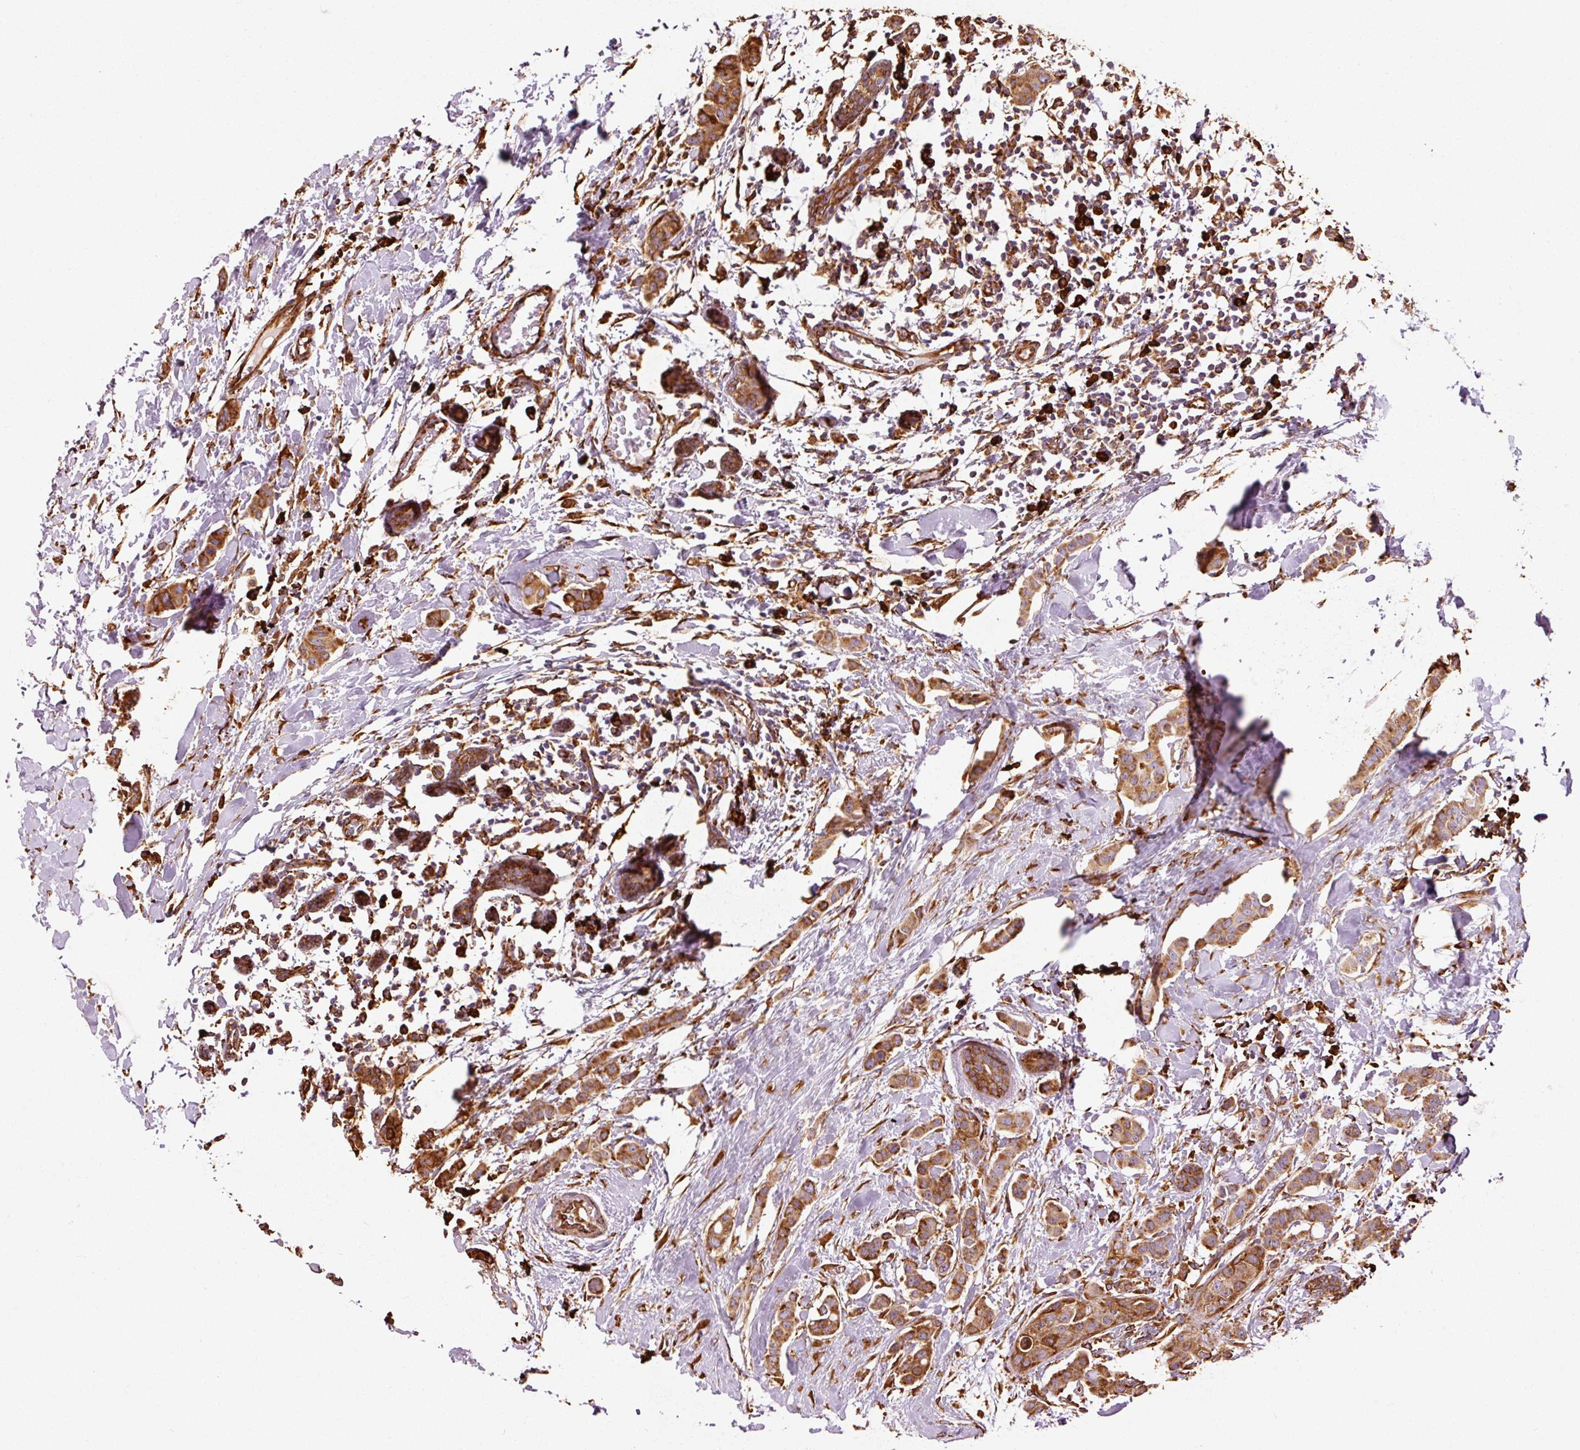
{"staining": {"intensity": "strong", "quantity": ">75%", "location": "cytoplasmic/membranous"}, "tissue": "breast cancer", "cell_type": "Tumor cells", "image_type": "cancer", "snomed": [{"axis": "morphology", "description": "Duct carcinoma"}, {"axis": "topography", "description": "Breast"}], "caption": "A photomicrograph of human breast cancer stained for a protein exhibits strong cytoplasmic/membranous brown staining in tumor cells.", "gene": "KLC1", "patient": {"sex": "female", "age": 40}}